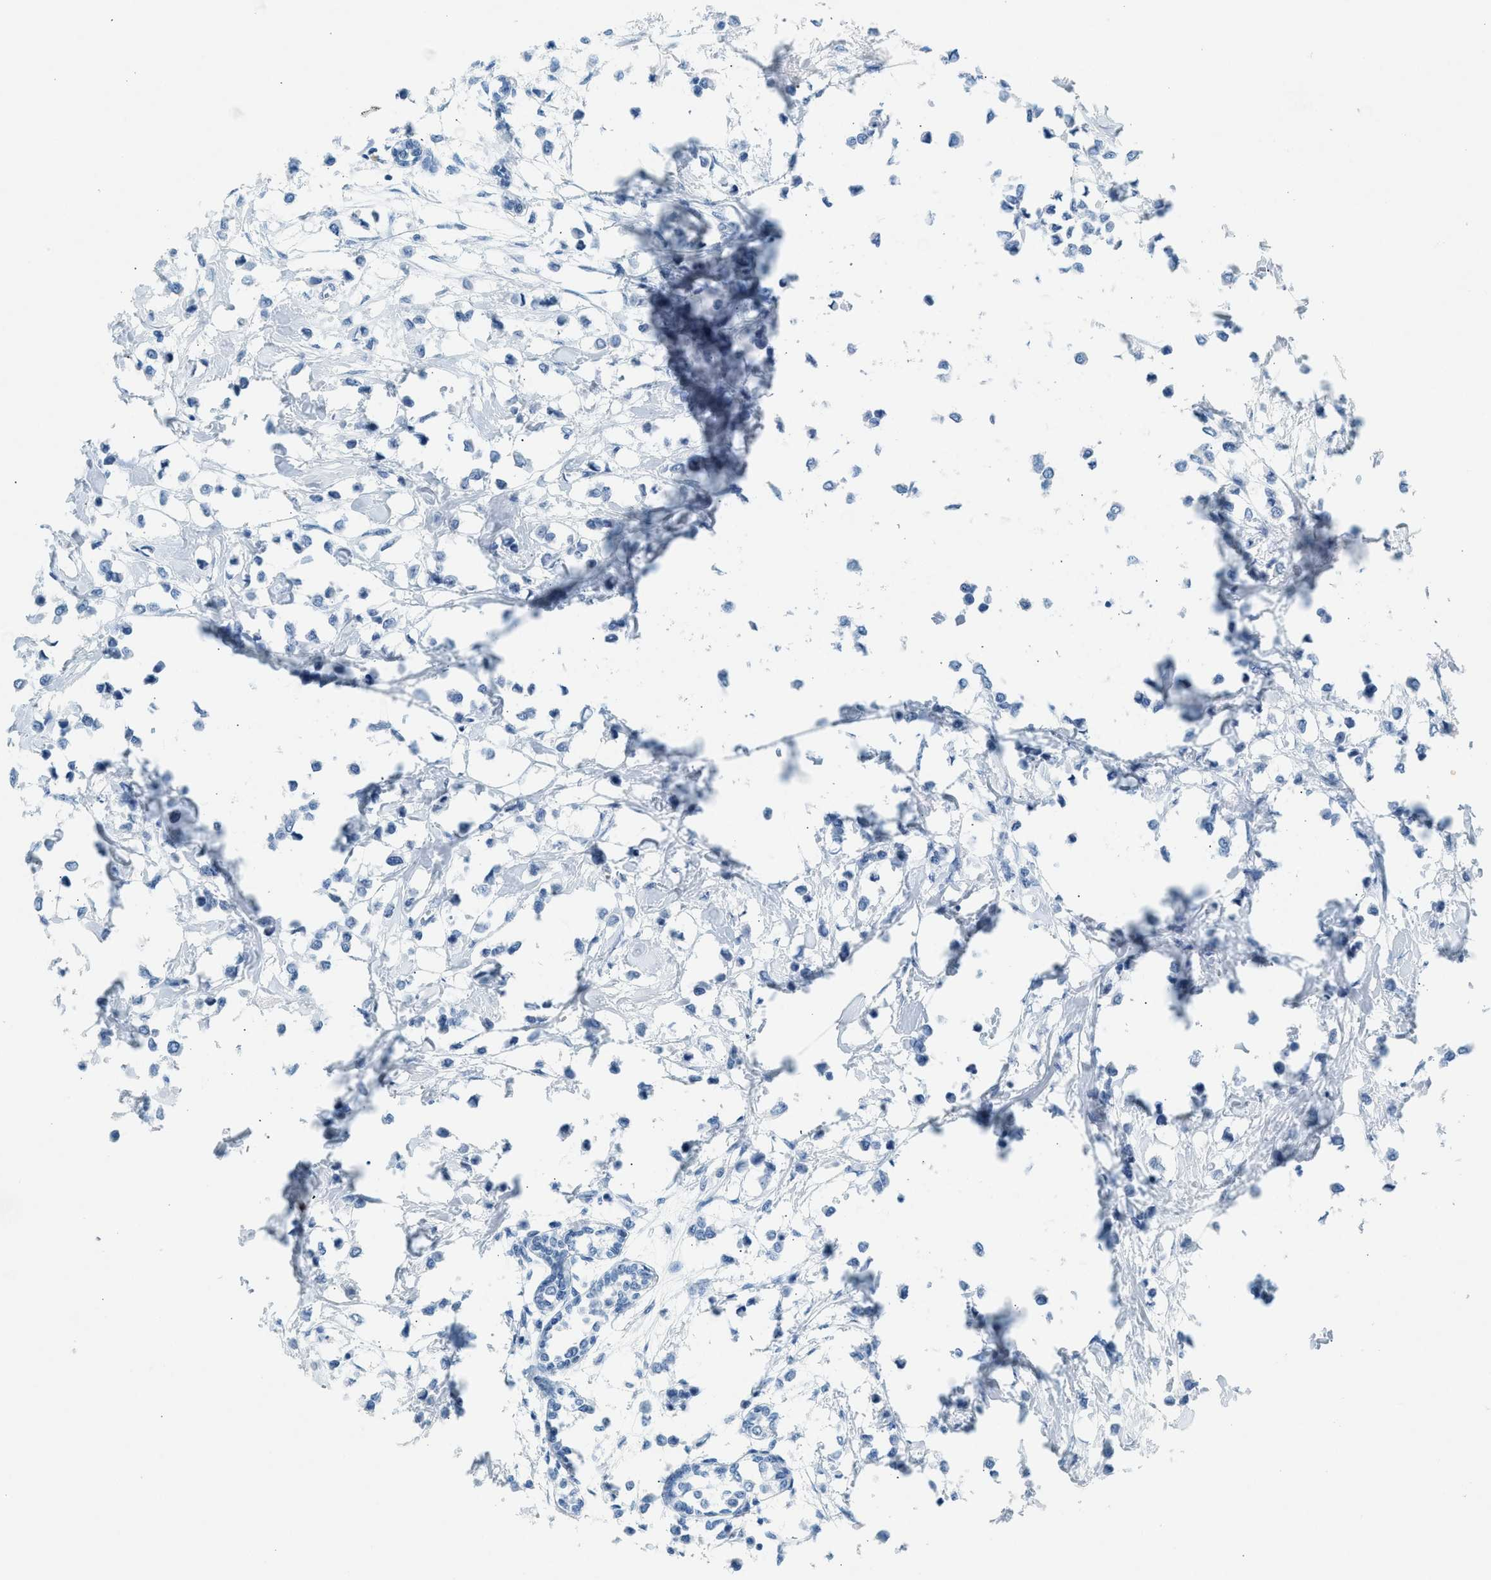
{"staining": {"intensity": "negative", "quantity": "none", "location": "none"}, "tissue": "breast cancer", "cell_type": "Tumor cells", "image_type": "cancer", "snomed": [{"axis": "morphology", "description": "Lobular carcinoma"}, {"axis": "topography", "description": "Breast"}], "caption": "Immunohistochemical staining of human breast lobular carcinoma displays no significant positivity in tumor cells.", "gene": "HHATL", "patient": {"sex": "female", "age": 51}}